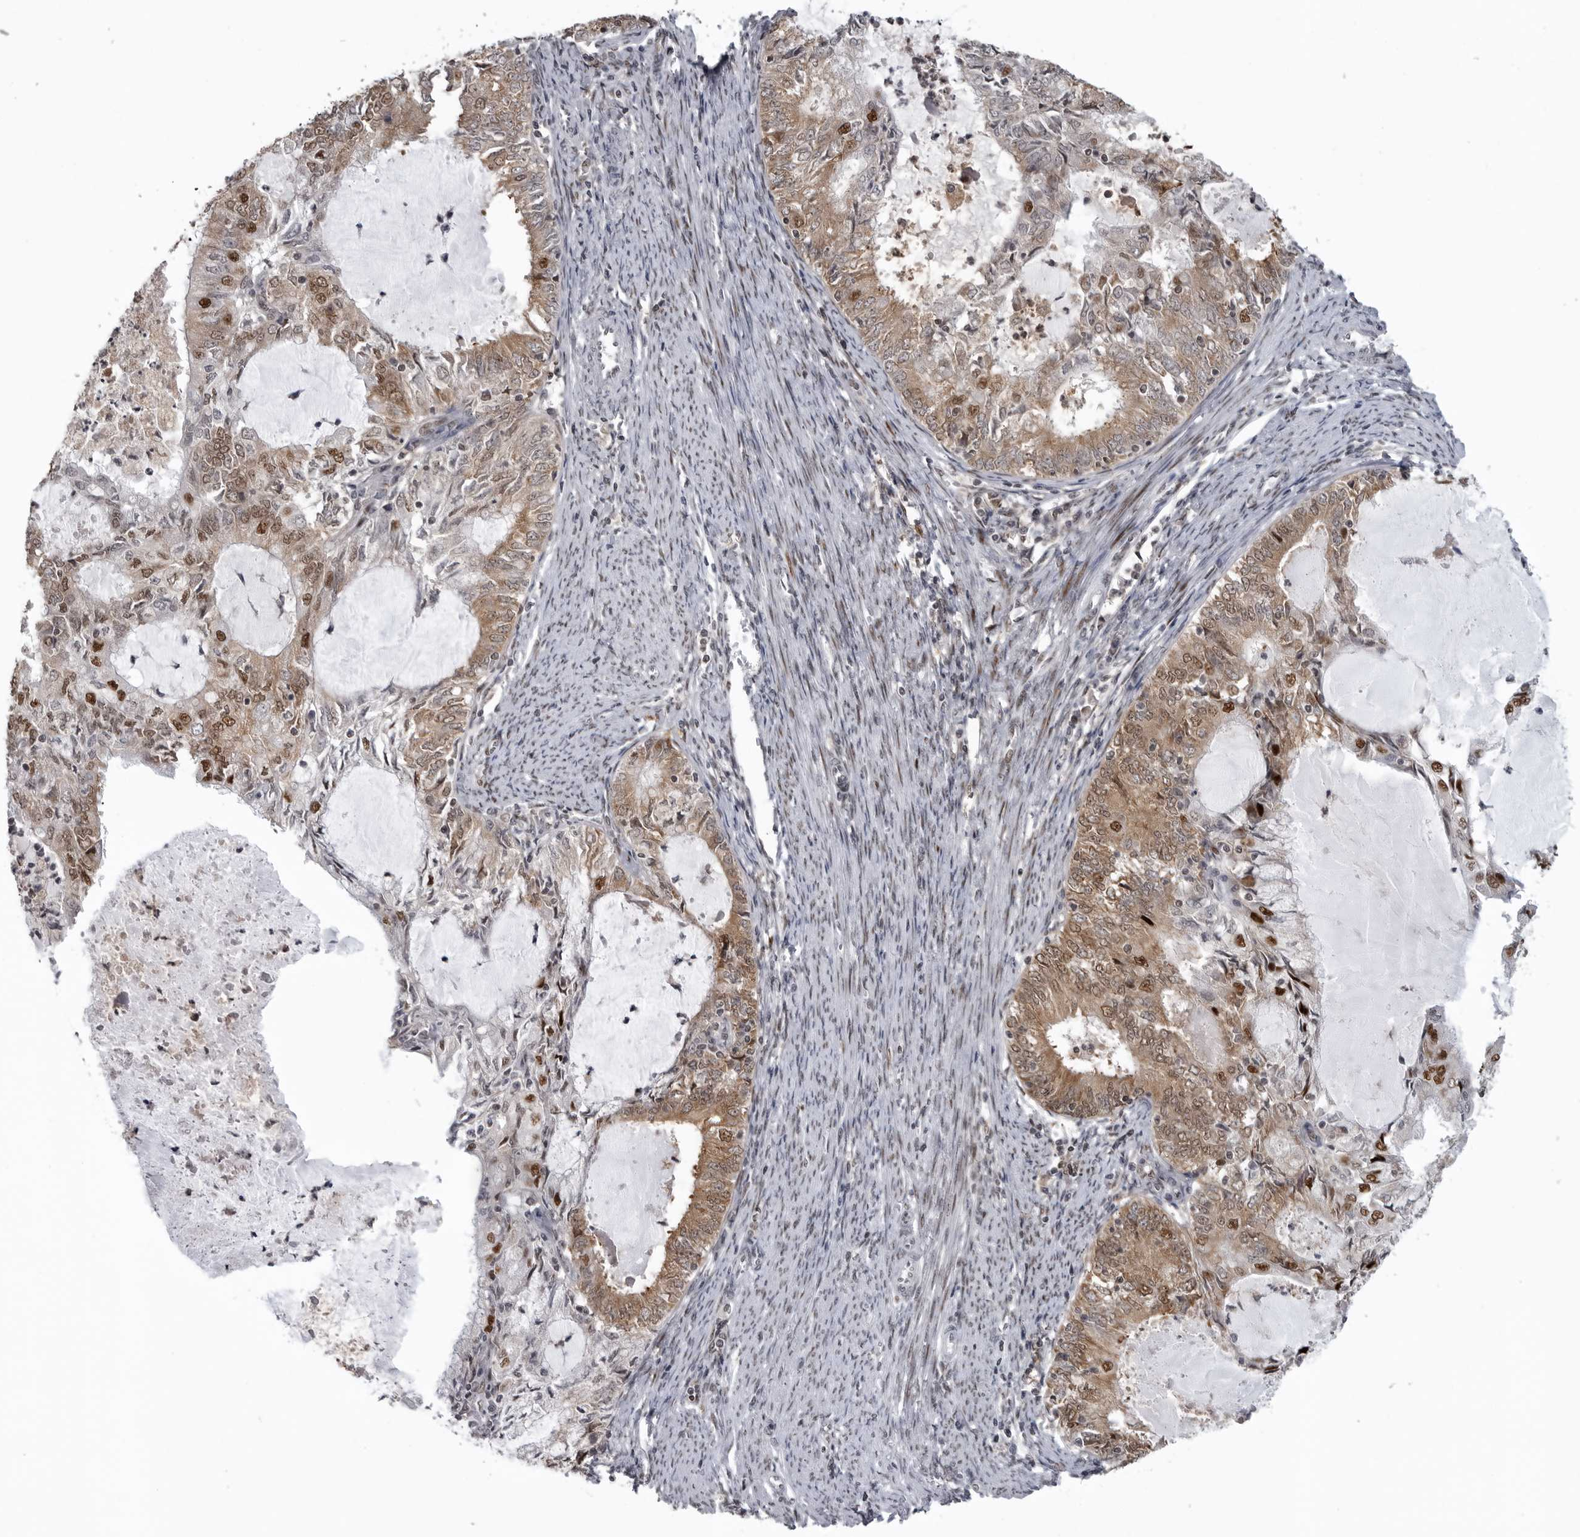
{"staining": {"intensity": "moderate", "quantity": ">75%", "location": "cytoplasmic/membranous,nuclear"}, "tissue": "endometrial cancer", "cell_type": "Tumor cells", "image_type": "cancer", "snomed": [{"axis": "morphology", "description": "Adenocarcinoma, NOS"}, {"axis": "topography", "description": "Endometrium"}], "caption": "Immunohistochemical staining of human endometrial cancer (adenocarcinoma) exhibits medium levels of moderate cytoplasmic/membranous and nuclear positivity in about >75% of tumor cells.", "gene": "C8orf58", "patient": {"sex": "female", "age": 57}}